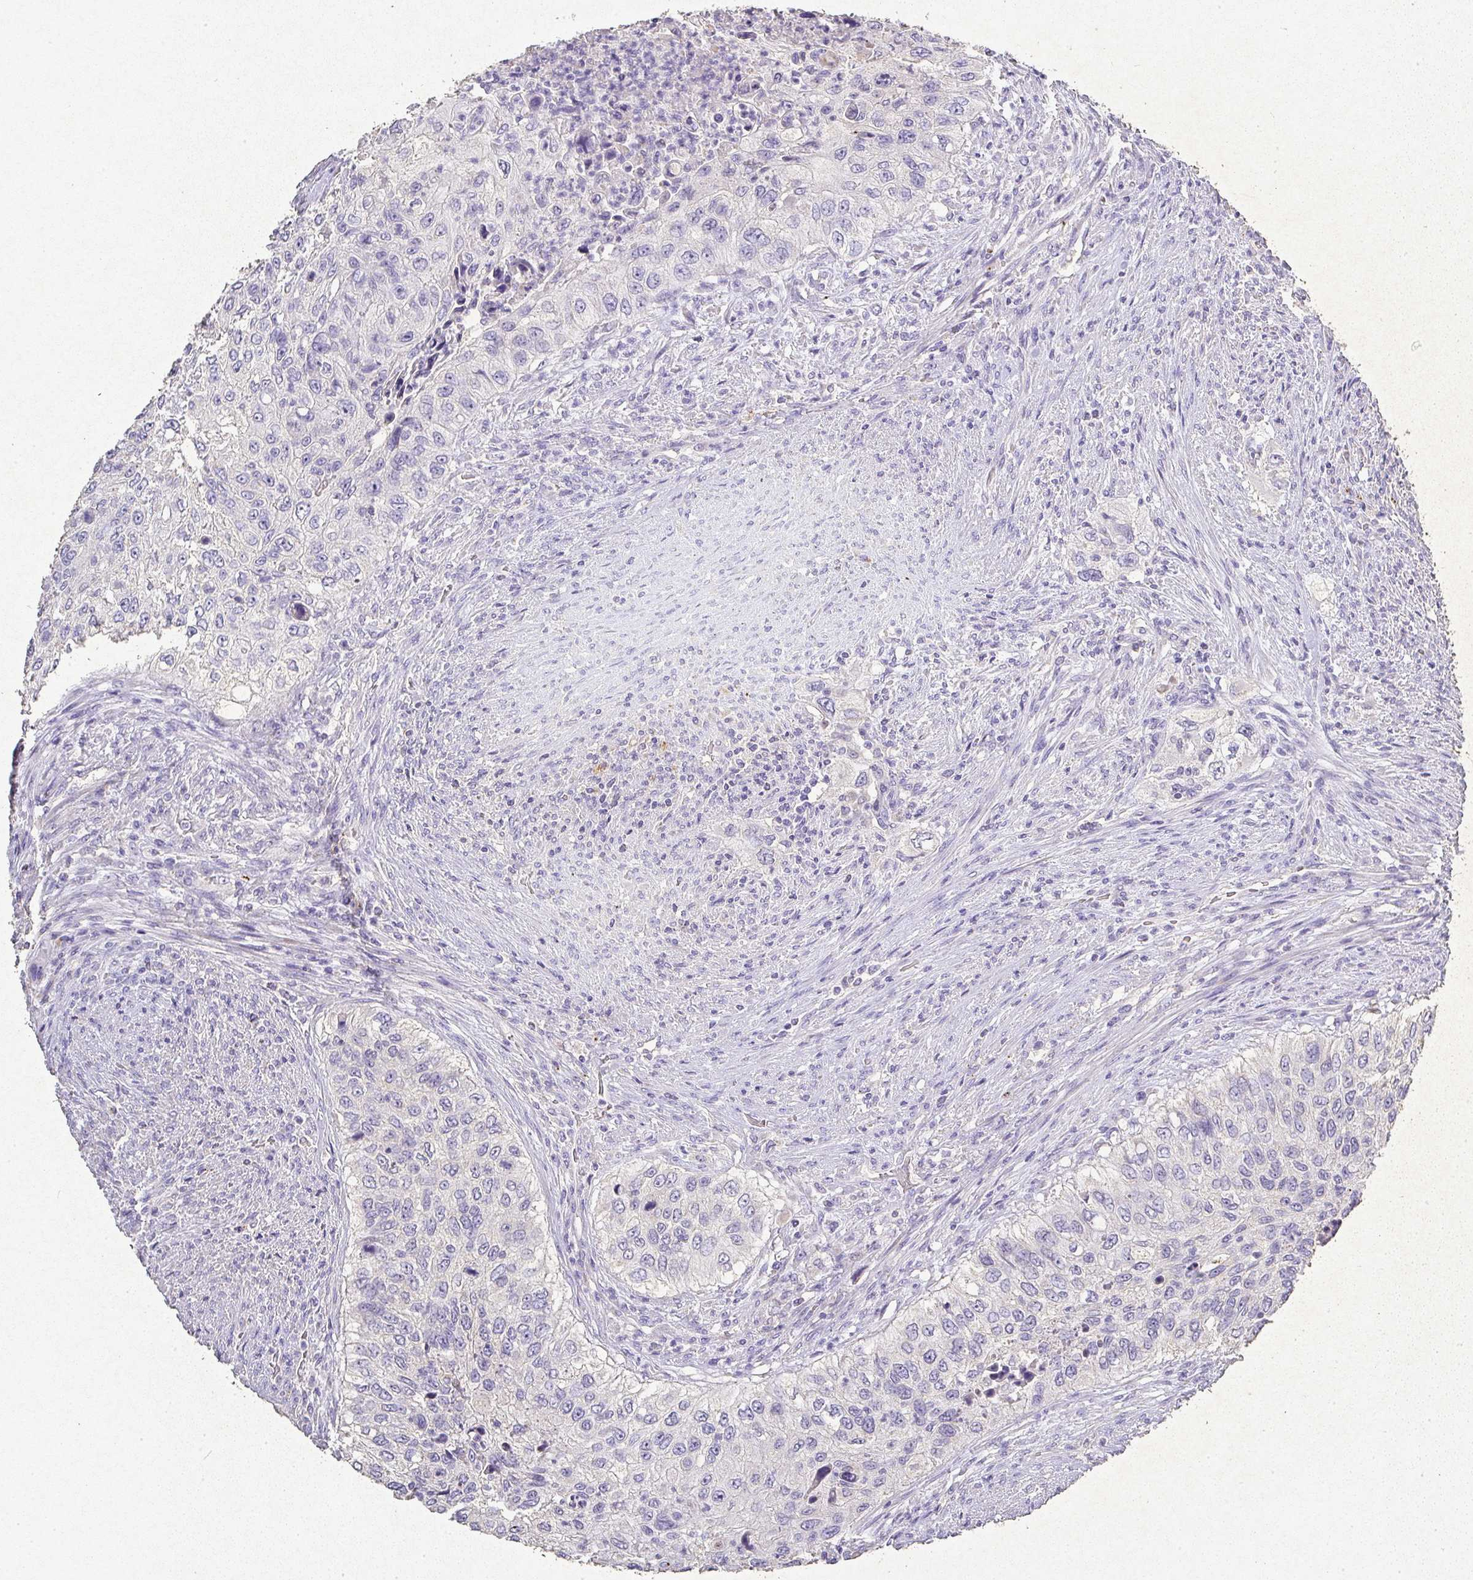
{"staining": {"intensity": "negative", "quantity": "none", "location": "none"}, "tissue": "urothelial cancer", "cell_type": "Tumor cells", "image_type": "cancer", "snomed": [{"axis": "morphology", "description": "Urothelial carcinoma, High grade"}, {"axis": "topography", "description": "Urinary bladder"}], "caption": "Human urothelial cancer stained for a protein using IHC demonstrates no expression in tumor cells.", "gene": "RPS2", "patient": {"sex": "female", "age": 60}}